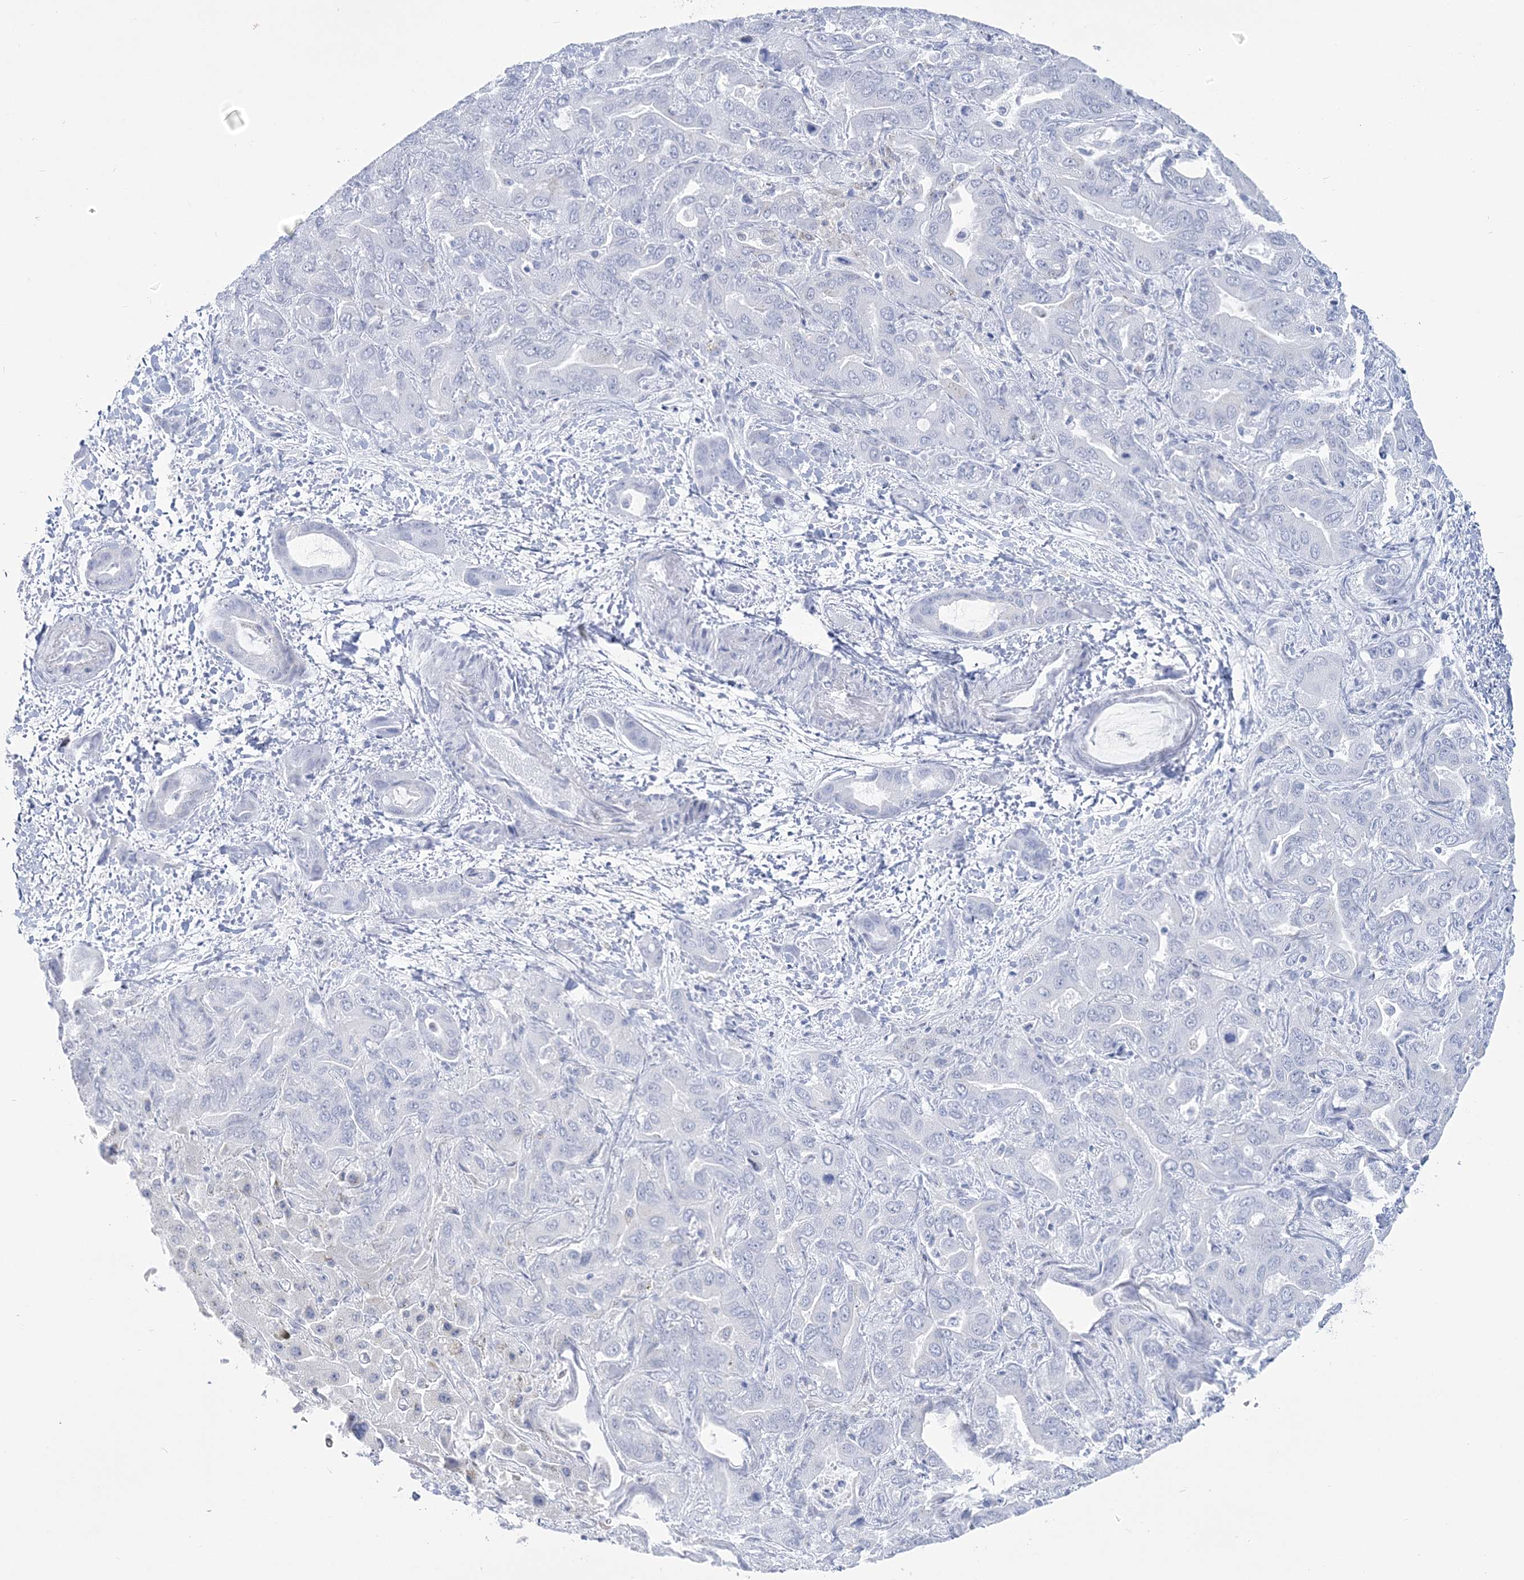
{"staining": {"intensity": "negative", "quantity": "none", "location": "none"}, "tissue": "liver cancer", "cell_type": "Tumor cells", "image_type": "cancer", "snomed": [{"axis": "morphology", "description": "Cholangiocarcinoma"}, {"axis": "topography", "description": "Liver"}], "caption": "Tumor cells are negative for brown protein staining in cholangiocarcinoma (liver).", "gene": "ZNF843", "patient": {"sex": "female", "age": 52}}